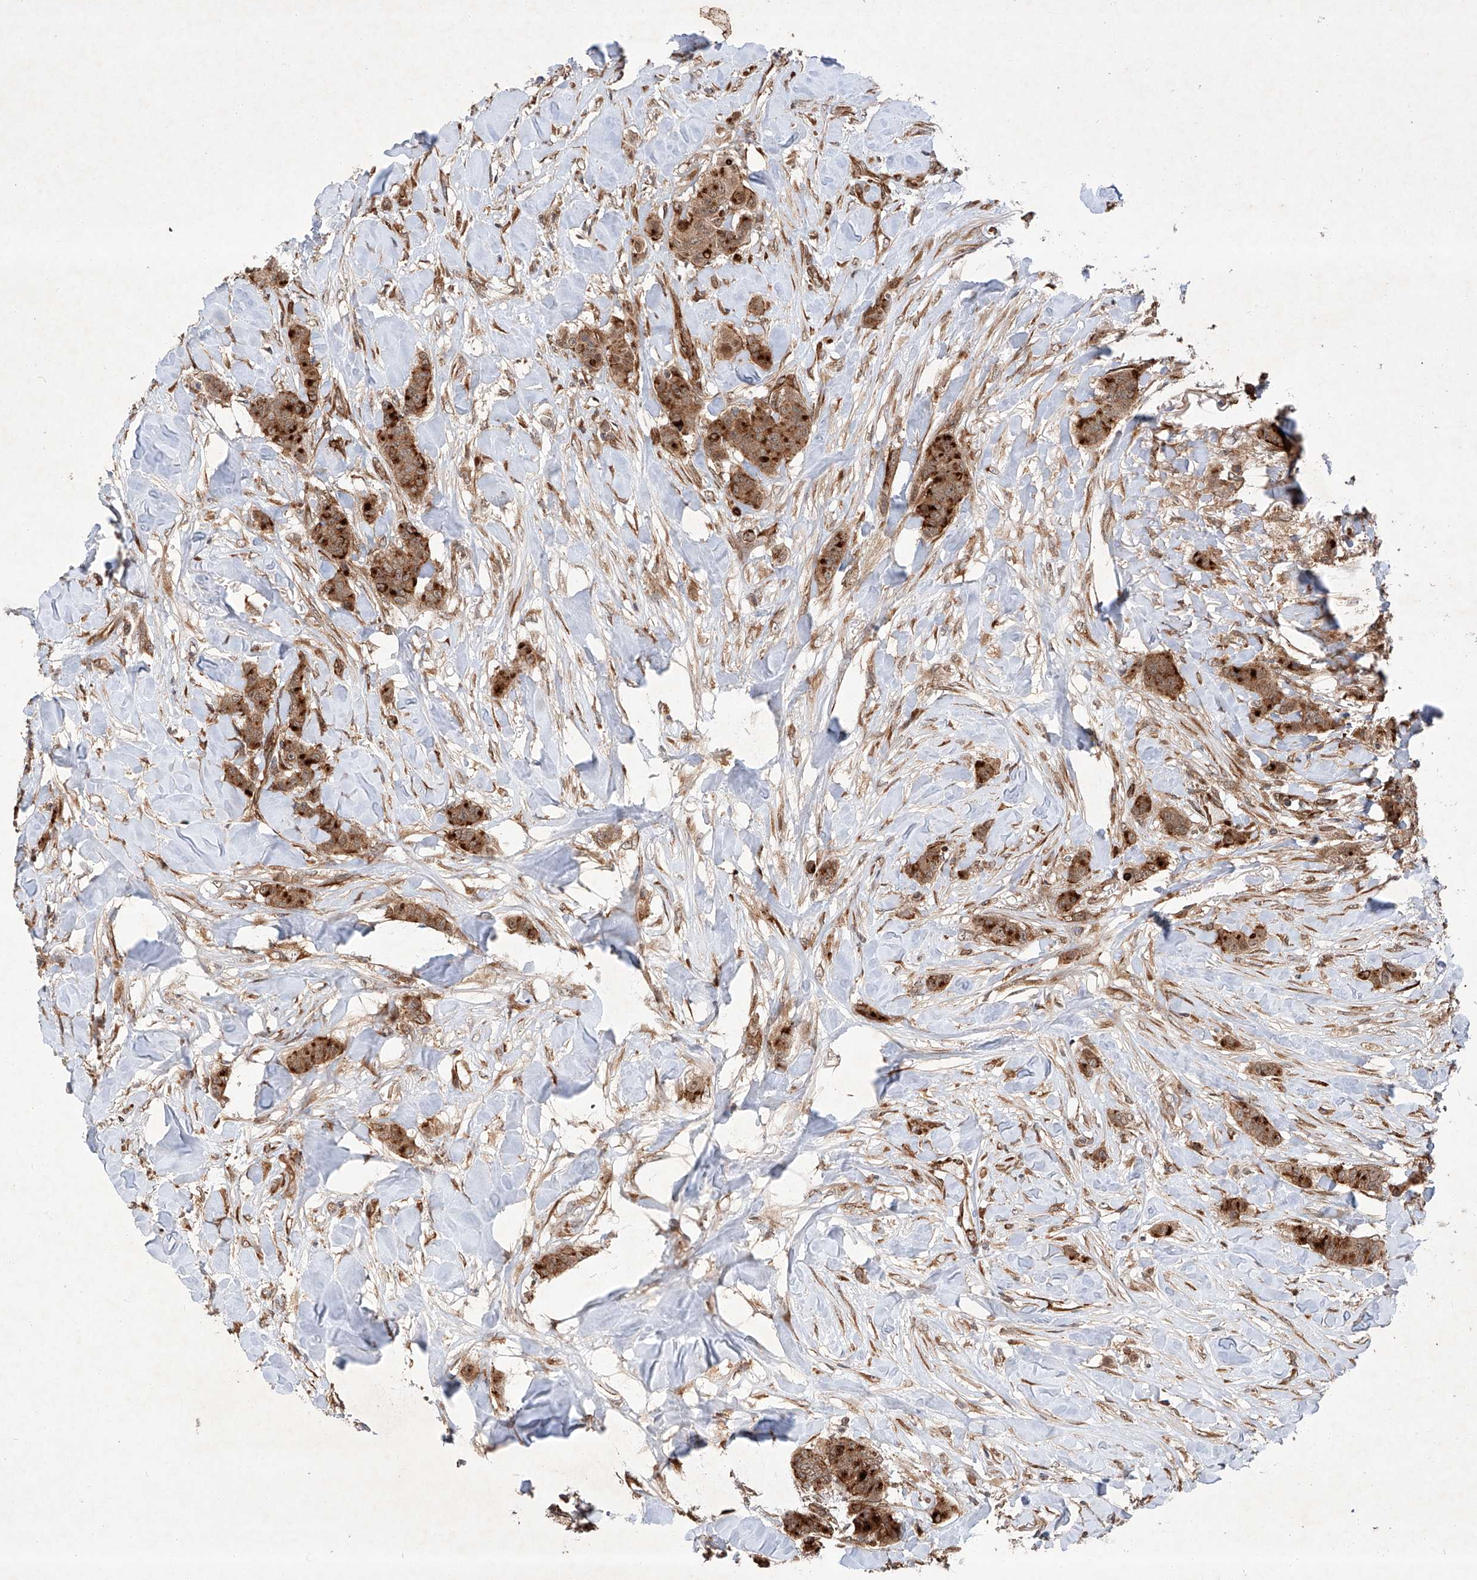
{"staining": {"intensity": "strong", "quantity": ">75%", "location": "cytoplasmic/membranous"}, "tissue": "breast cancer", "cell_type": "Tumor cells", "image_type": "cancer", "snomed": [{"axis": "morphology", "description": "Duct carcinoma"}, {"axis": "topography", "description": "Breast"}], "caption": "High-power microscopy captured an immunohistochemistry micrograph of invasive ductal carcinoma (breast), revealing strong cytoplasmic/membranous staining in about >75% of tumor cells. (Brightfield microscopy of DAB IHC at high magnification).", "gene": "ZFP28", "patient": {"sex": "female", "age": 40}}